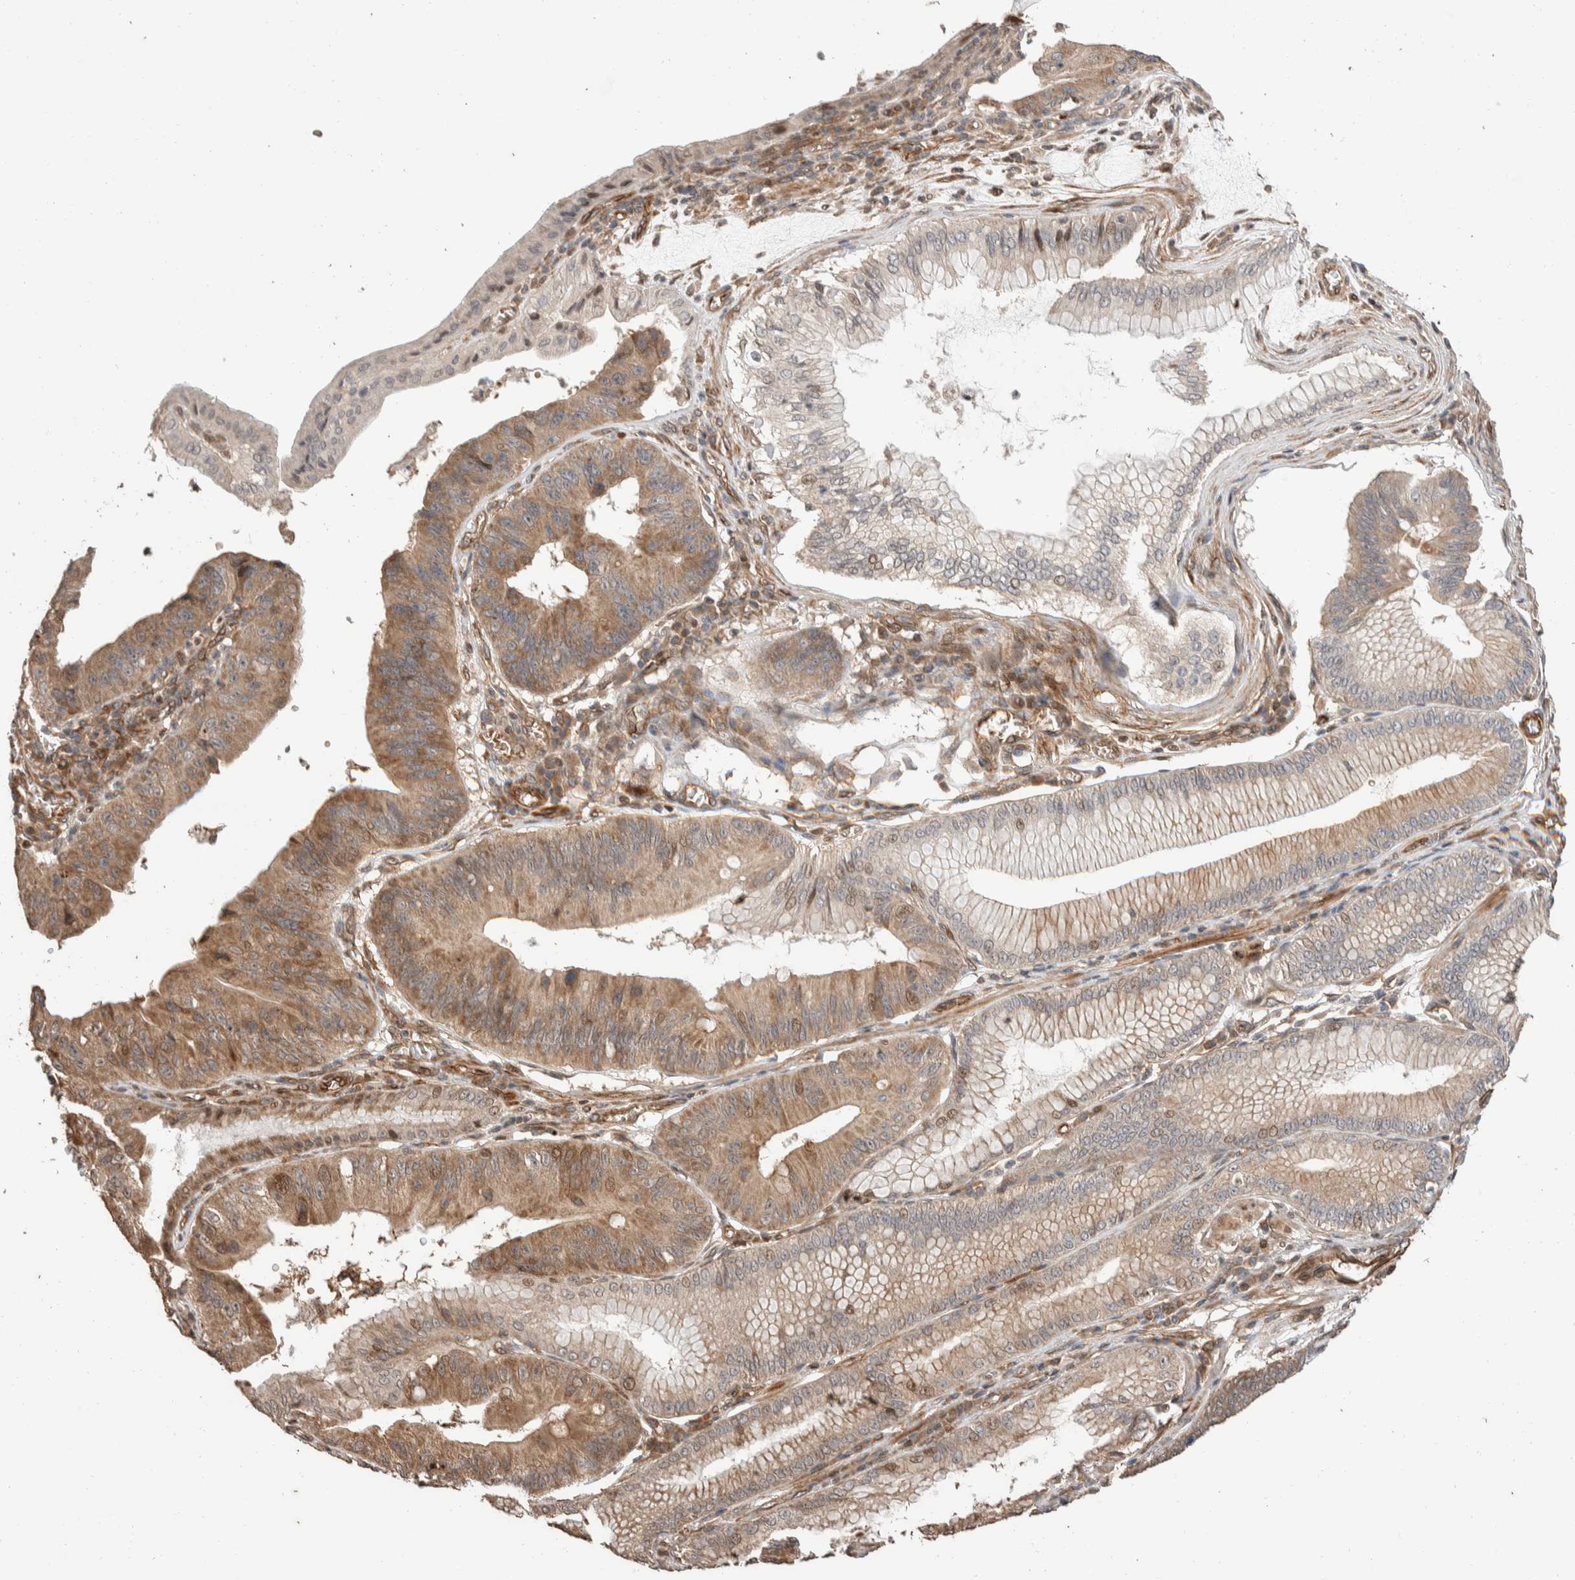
{"staining": {"intensity": "moderate", "quantity": ">75%", "location": "cytoplasmic/membranous"}, "tissue": "stomach cancer", "cell_type": "Tumor cells", "image_type": "cancer", "snomed": [{"axis": "morphology", "description": "Adenocarcinoma, NOS"}, {"axis": "topography", "description": "Stomach"}], "caption": "Immunohistochemistry of human stomach adenocarcinoma displays medium levels of moderate cytoplasmic/membranous positivity in approximately >75% of tumor cells.", "gene": "ERC1", "patient": {"sex": "male", "age": 59}}